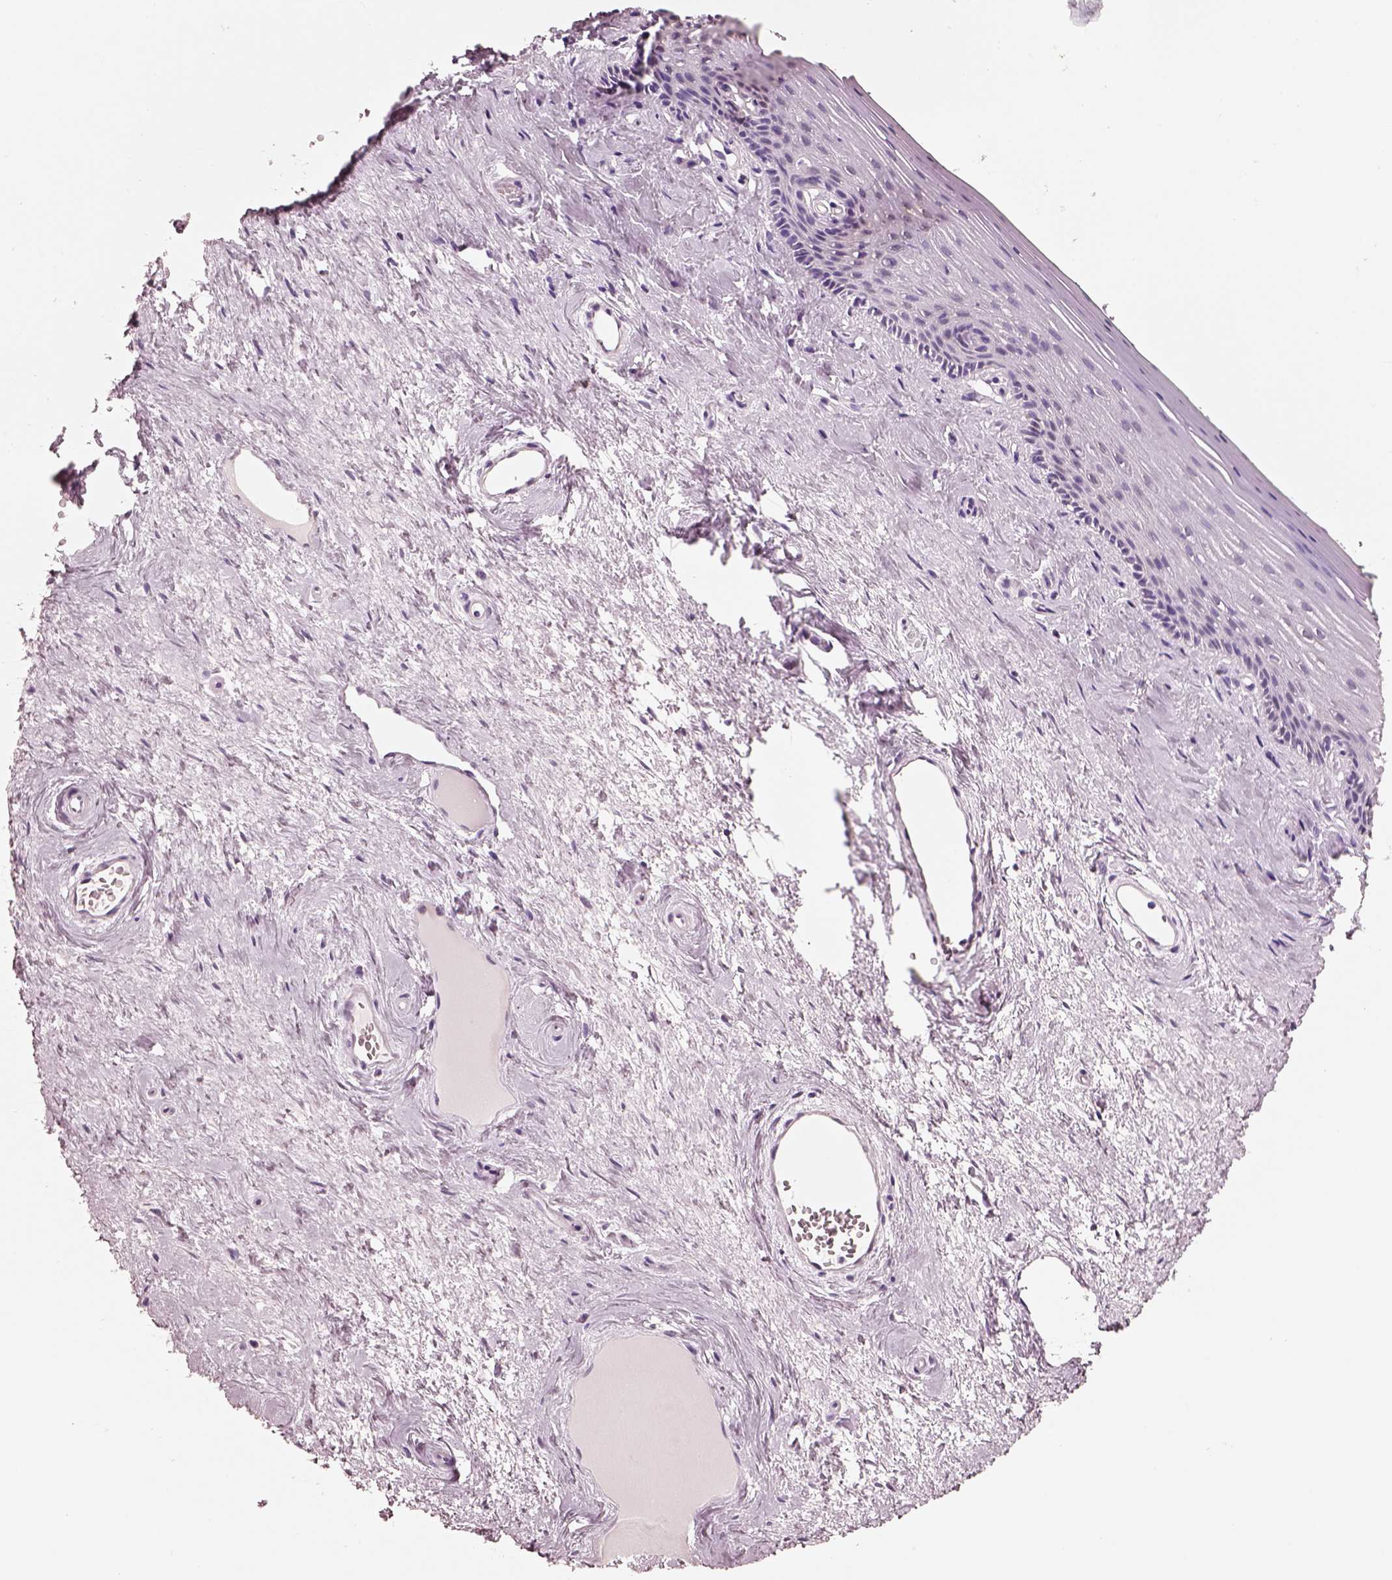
{"staining": {"intensity": "weak", "quantity": "<25%", "location": "cytoplasmic/membranous"}, "tissue": "vagina", "cell_type": "Squamous epithelial cells", "image_type": "normal", "snomed": [{"axis": "morphology", "description": "Normal tissue, NOS"}, {"axis": "topography", "description": "Vagina"}], "caption": "This is an IHC image of unremarkable vagina. There is no positivity in squamous epithelial cells.", "gene": "ELSPBP1", "patient": {"sex": "female", "age": 45}}